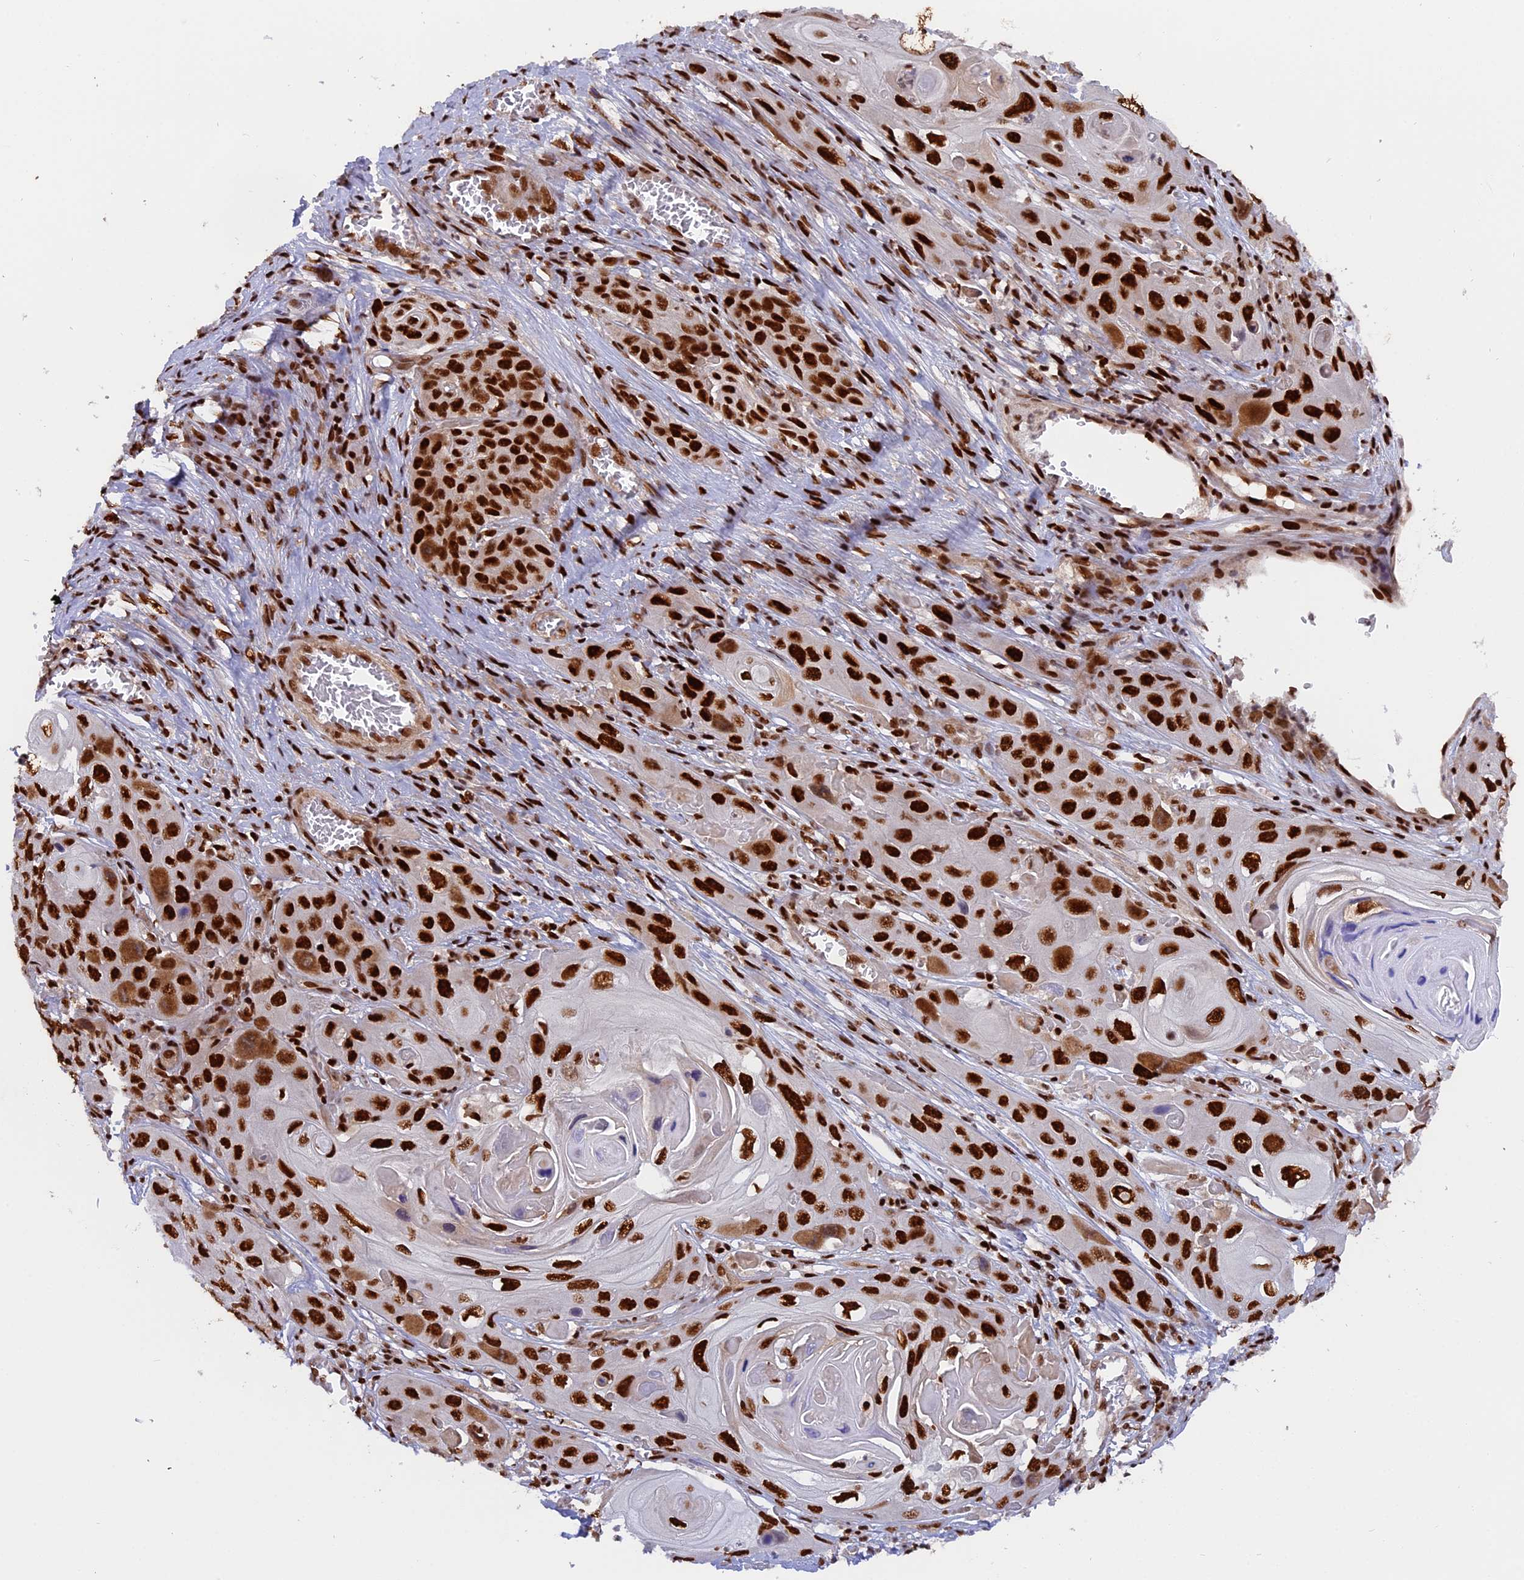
{"staining": {"intensity": "strong", "quantity": ">75%", "location": "nuclear"}, "tissue": "skin cancer", "cell_type": "Tumor cells", "image_type": "cancer", "snomed": [{"axis": "morphology", "description": "Squamous cell carcinoma, NOS"}, {"axis": "topography", "description": "Skin"}], "caption": "The micrograph exhibits a brown stain indicating the presence of a protein in the nuclear of tumor cells in skin squamous cell carcinoma. (Brightfield microscopy of DAB IHC at high magnification).", "gene": "RAMAC", "patient": {"sex": "male", "age": 55}}